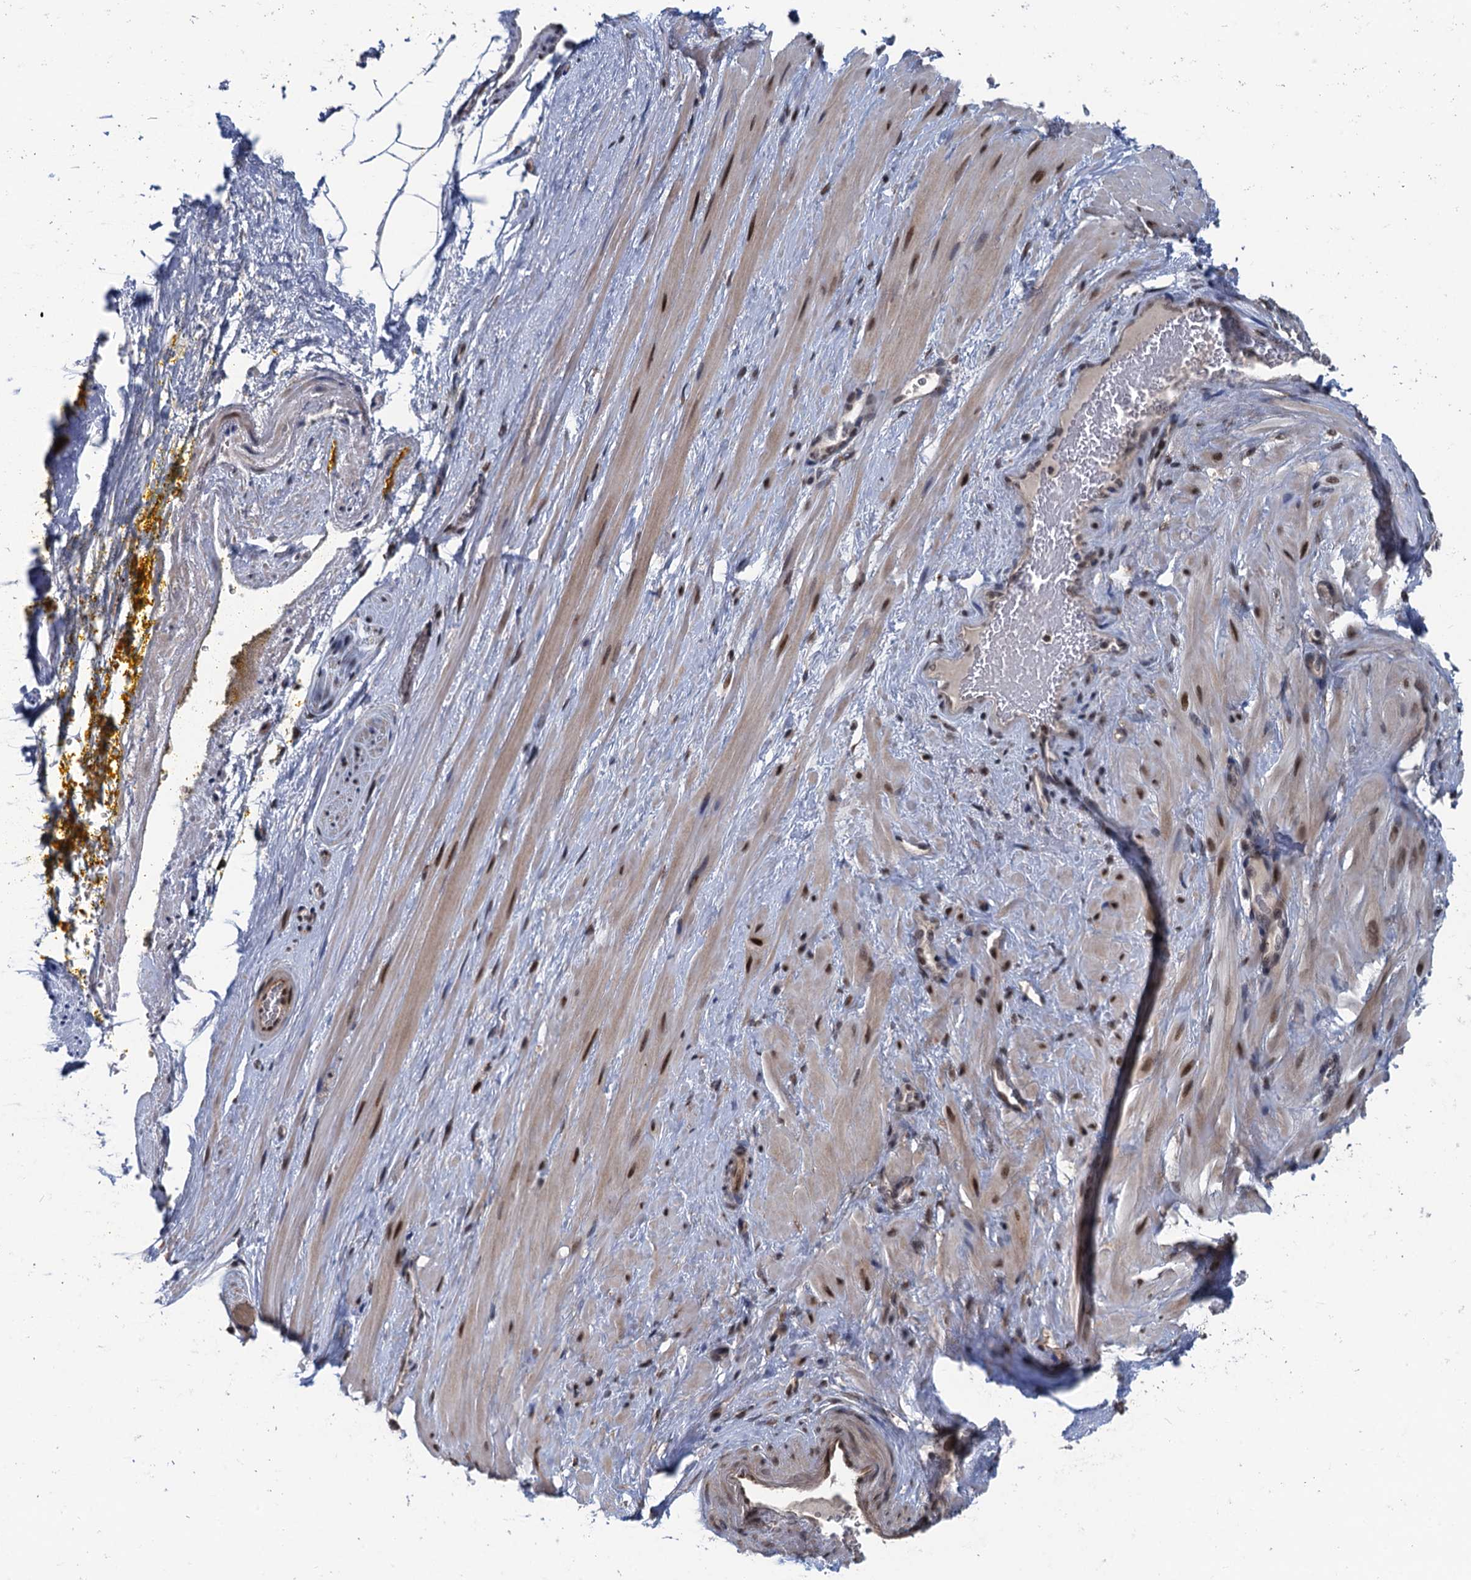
{"staining": {"intensity": "strong", "quantity": ">75%", "location": "nuclear"}, "tissue": "adipose tissue", "cell_type": "Adipocytes", "image_type": "normal", "snomed": [{"axis": "morphology", "description": "Normal tissue, NOS"}, {"axis": "morphology", "description": "Adenocarcinoma, Low grade"}, {"axis": "topography", "description": "Prostate"}, {"axis": "topography", "description": "Peripheral nerve tissue"}], "caption": "Immunohistochemistry (IHC) staining of unremarkable adipose tissue, which demonstrates high levels of strong nuclear expression in approximately >75% of adipocytes indicating strong nuclear protein positivity. The staining was performed using DAB (3,3'-diaminobenzidine) (brown) for protein detection and nuclei were counterstained in hematoxylin (blue).", "gene": "RASSF4", "patient": {"sex": "male", "age": 63}}